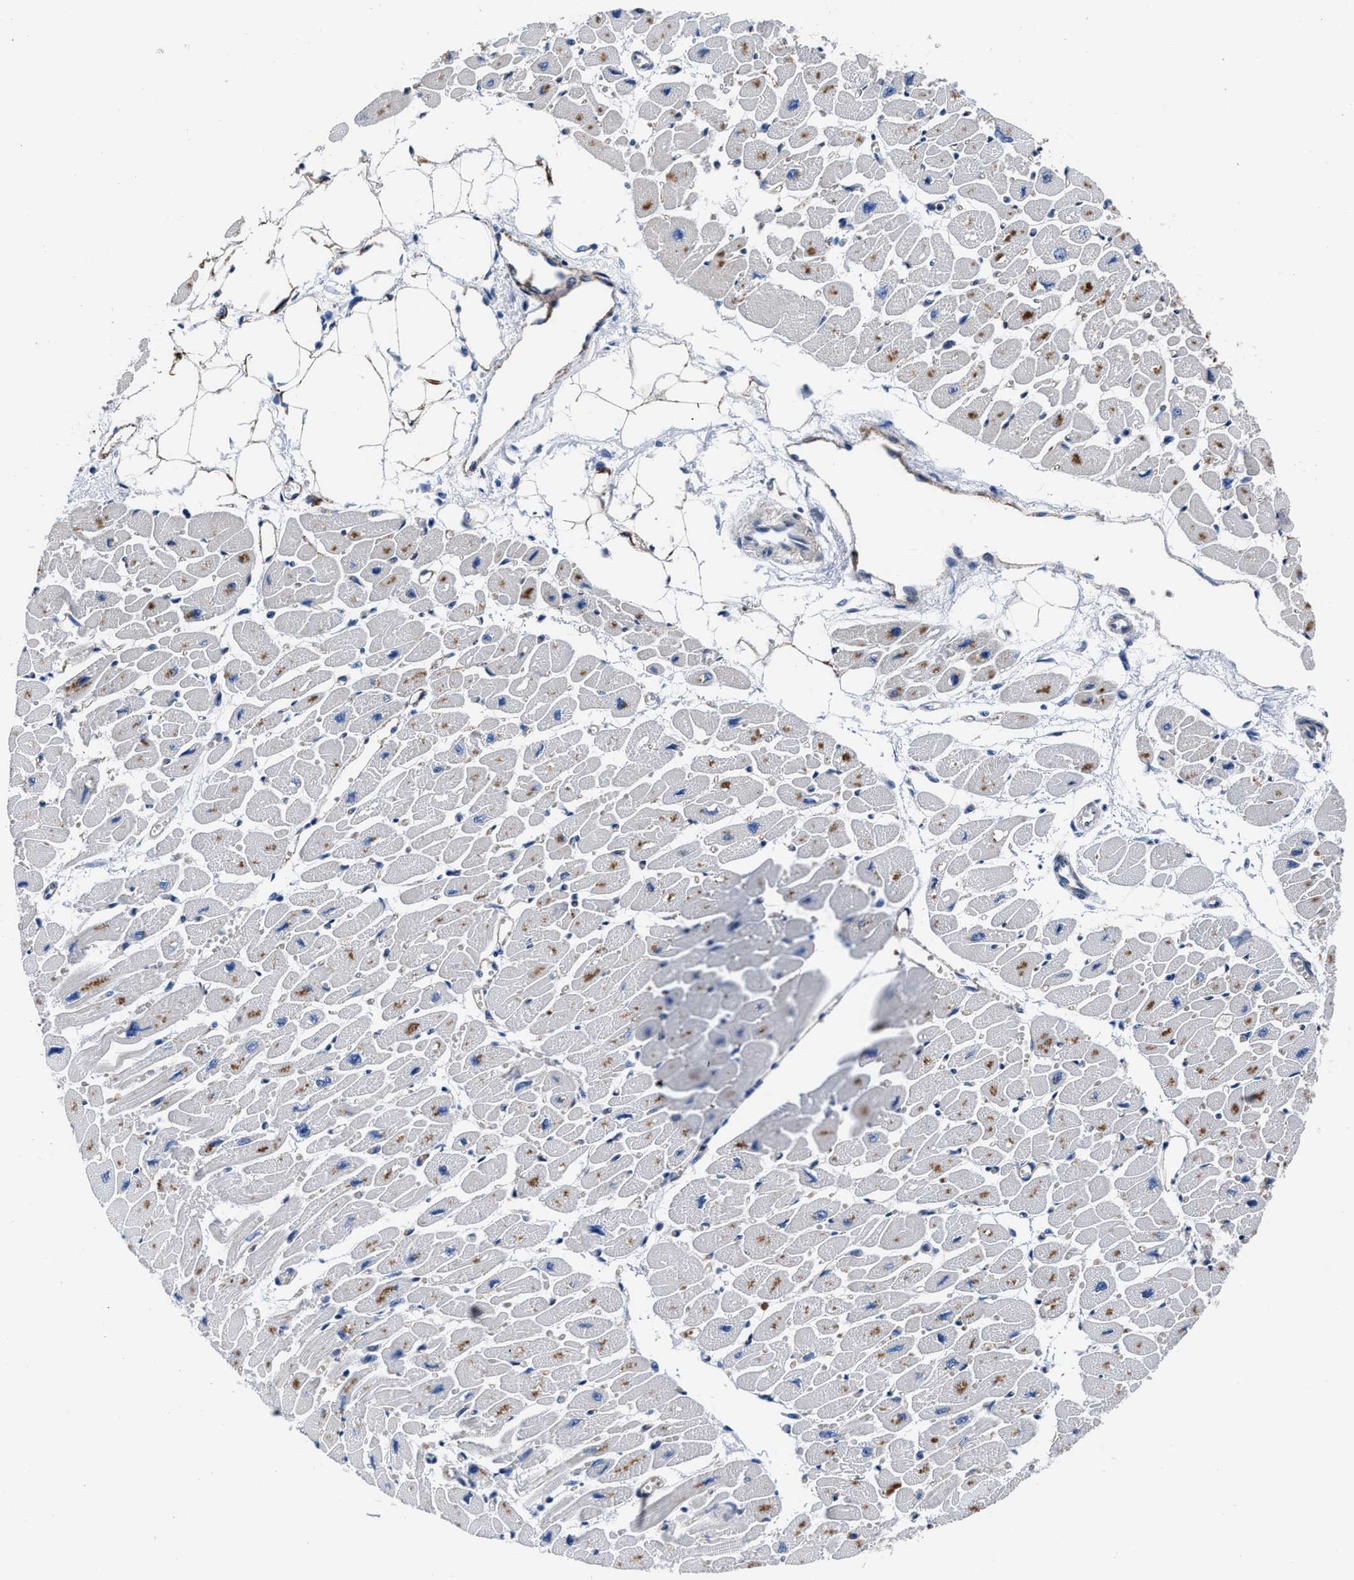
{"staining": {"intensity": "moderate", "quantity": "<25%", "location": "cytoplasmic/membranous"}, "tissue": "heart muscle", "cell_type": "Cardiomyocytes", "image_type": "normal", "snomed": [{"axis": "morphology", "description": "Normal tissue, NOS"}, {"axis": "topography", "description": "Heart"}], "caption": "Immunohistochemistry (IHC) (DAB (3,3'-diaminobenzidine)) staining of unremarkable heart muscle shows moderate cytoplasmic/membranous protein expression in about <25% of cardiomyocytes.", "gene": "KCNMB3", "patient": {"sex": "female", "age": 54}}